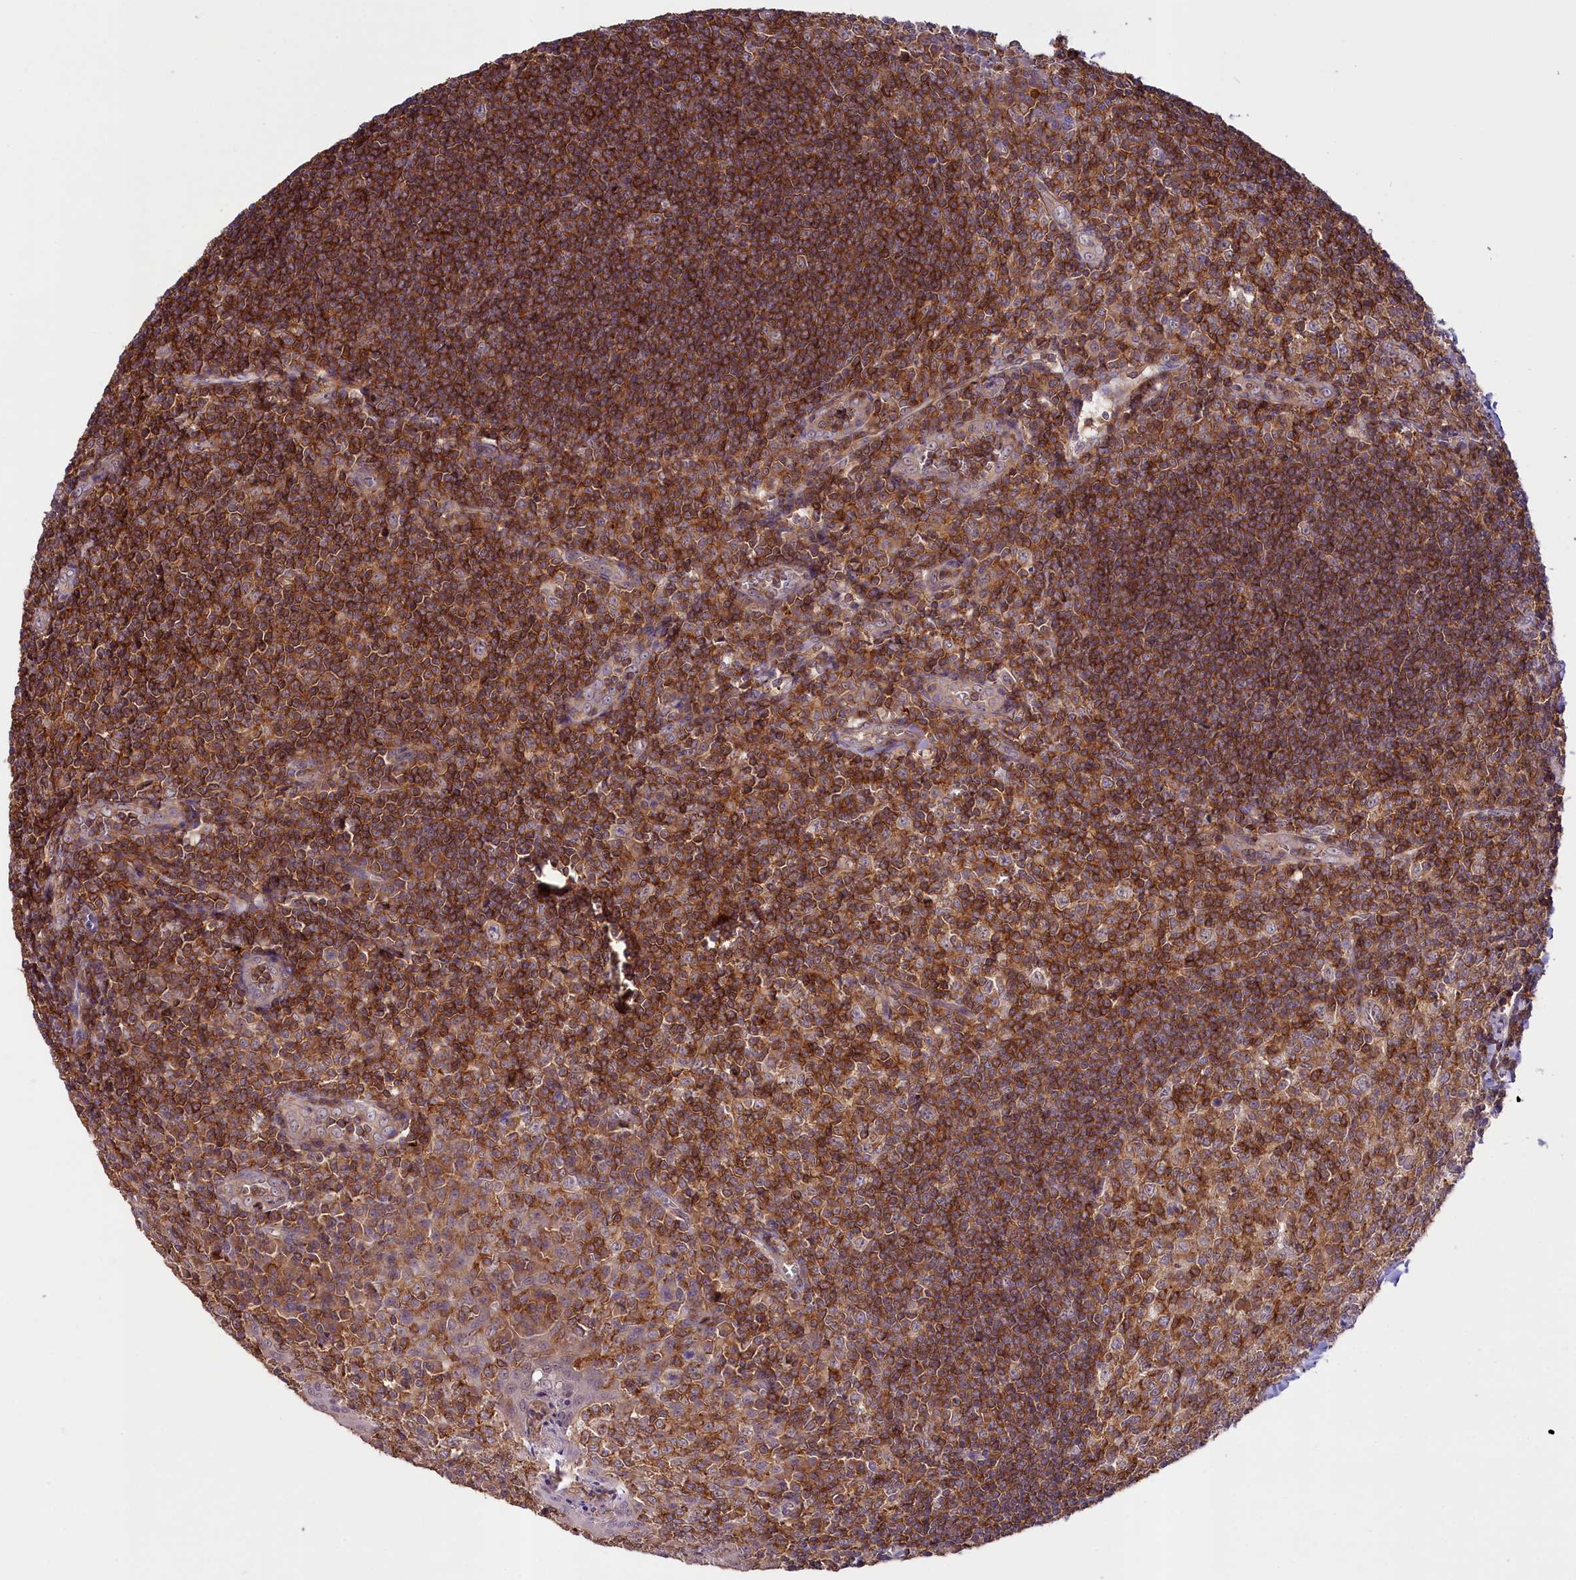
{"staining": {"intensity": "moderate", "quantity": ">75%", "location": "cytoplasmic/membranous"}, "tissue": "tonsil", "cell_type": "Germinal center cells", "image_type": "normal", "snomed": [{"axis": "morphology", "description": "Normal tissue, NOS"}, {"axis": "topography", "description": "Tonsil"}], "caption": "Protein staining demonstrates moderate cytoplasmic/membranous positivity in about >75% of germinal center cells in benign tonsil. Using DAB (brown) and hematoxylin (blue) stains, captured at high magnification using brightfield microscopy.", "gene": "SKIDA1", "patient": {"sex": "male", "age": 27}}